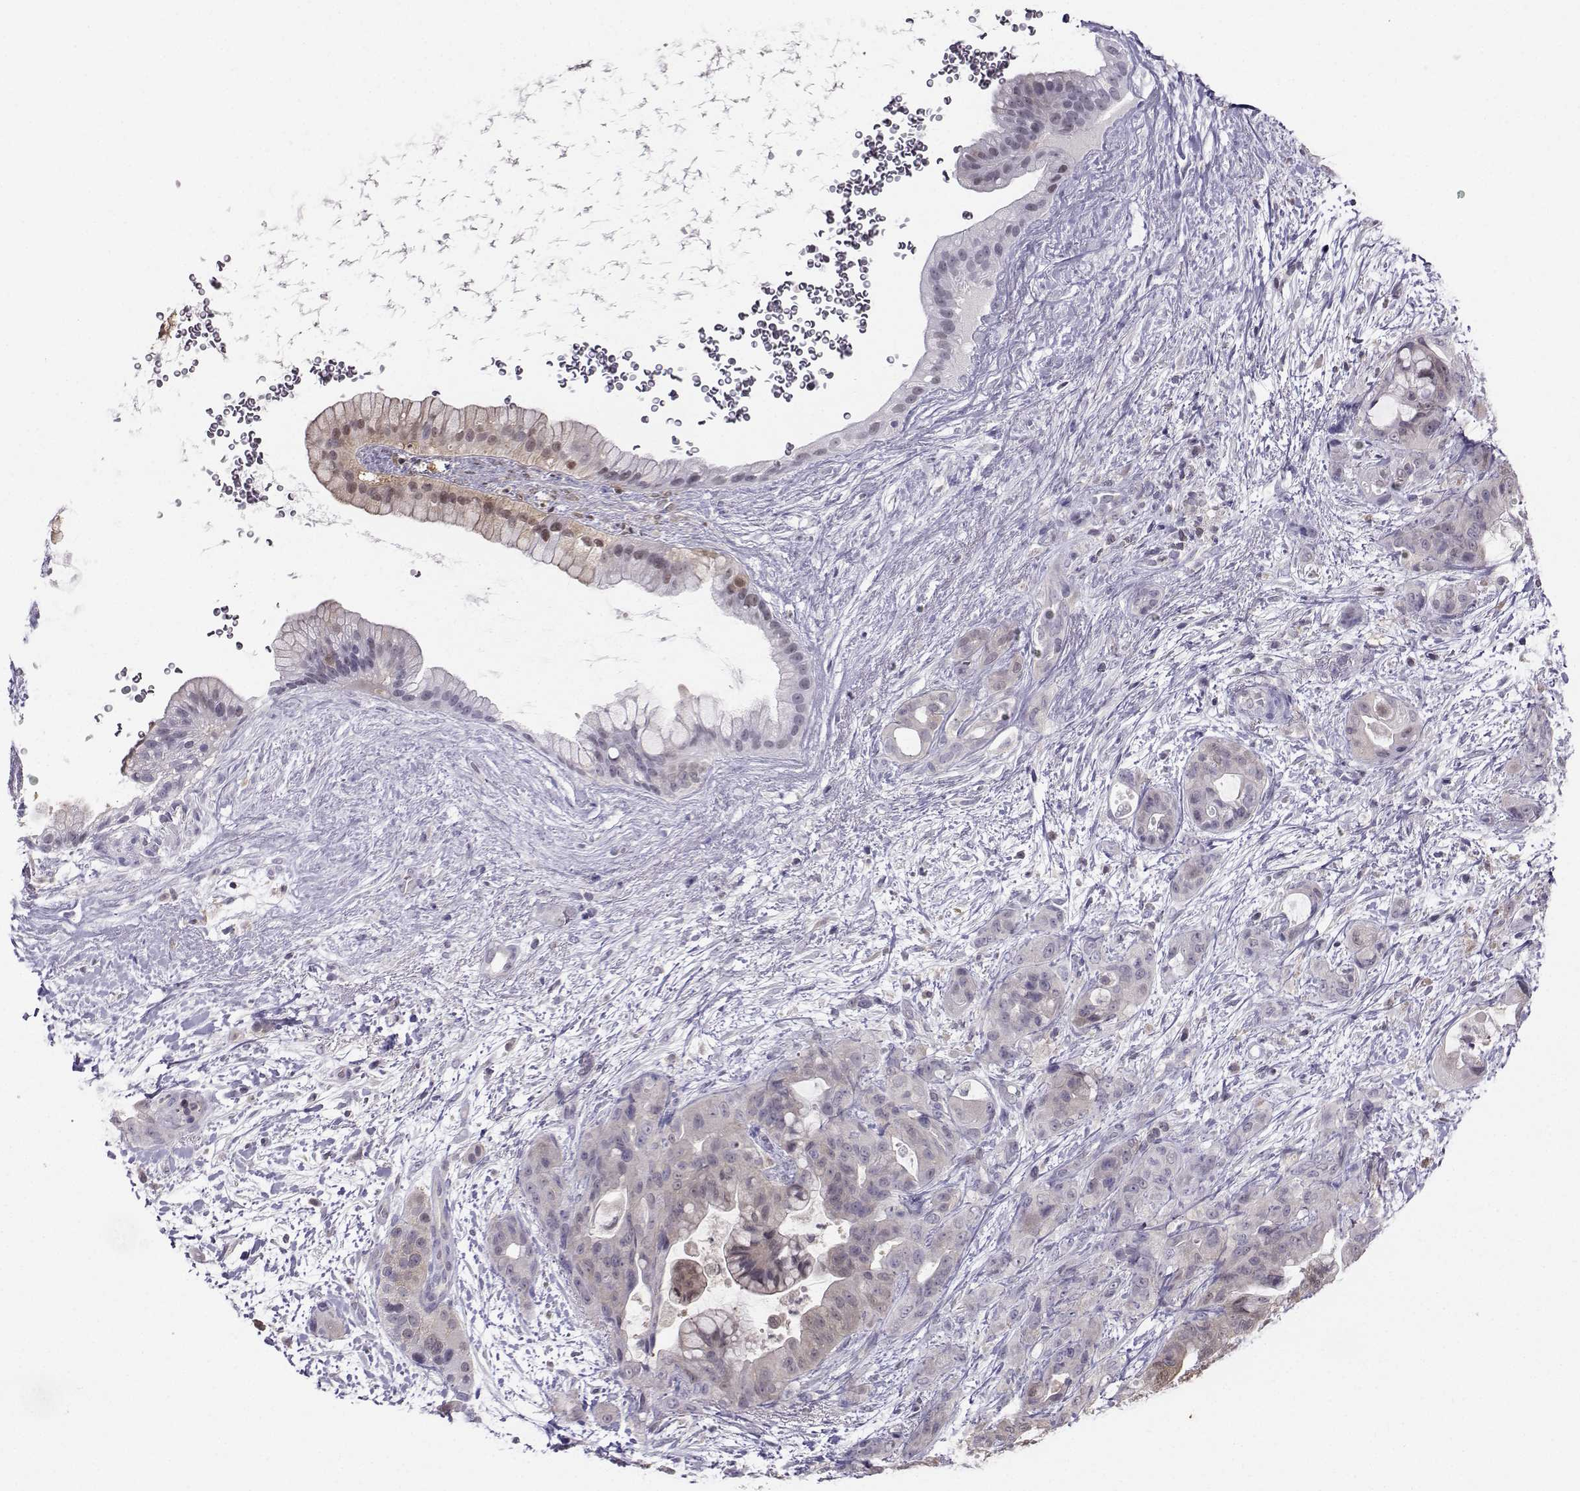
{"staining": {"intensity": "weak", "quantity": "<25%", "location": "cytoplasmic/membranous"}, "tissue": "pancreatic cancer", "cell_type": "Tumor cells", "image_type": "cancer", "snomed": [{"axis": "morphology", "description": "Adenocarcinoma, NOS"}, {"axis": "topography", "description": "Pancreas"}], "caption": "Pancreatic adenocarcinoma stained for a protein using immunohistochemistry exhibits no positivity tumor cells.", "gene": "PGK1", "patient": {"sex": "male", "age": 71}}